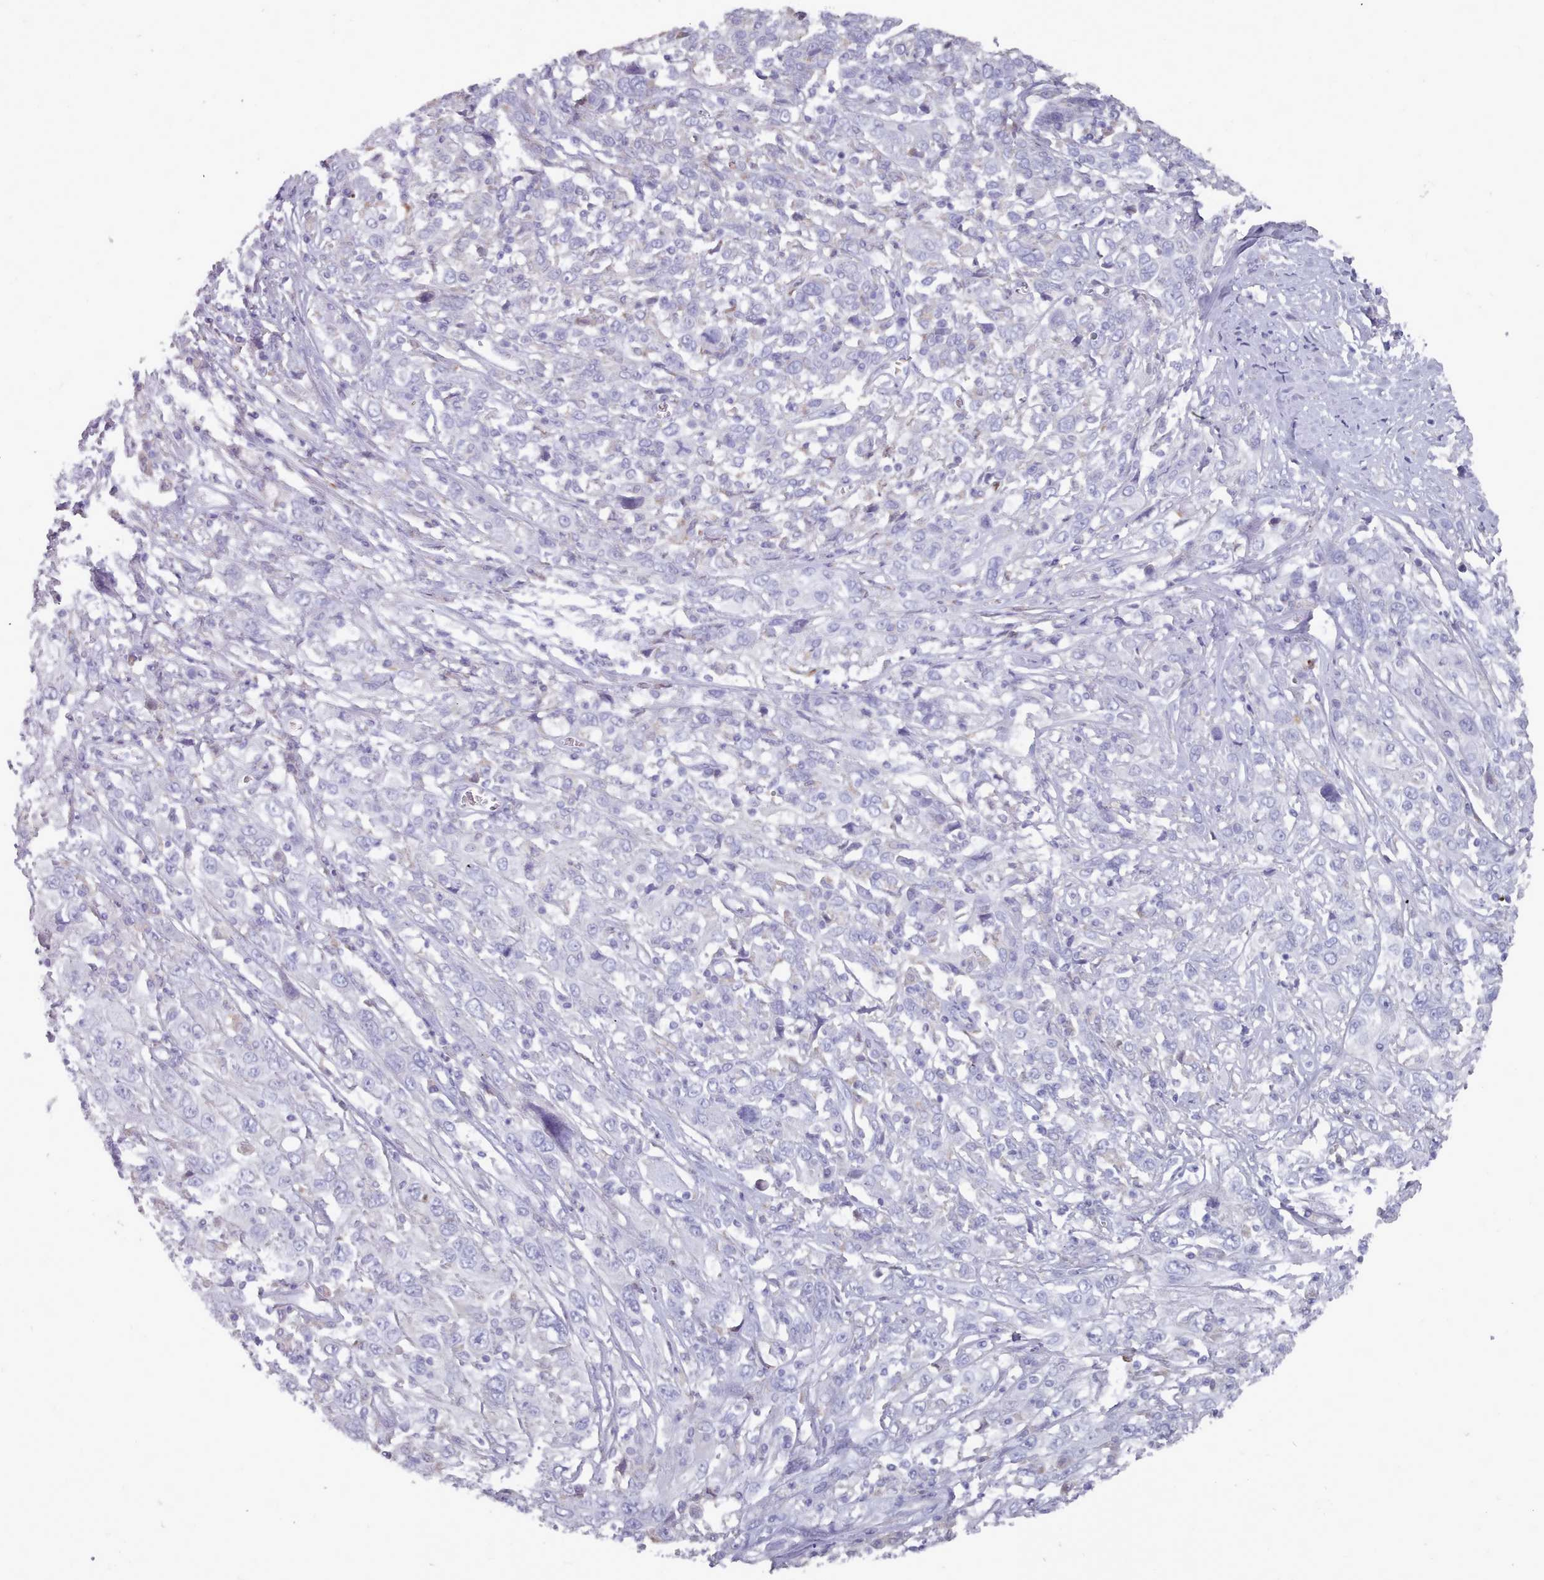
{"staining": {"intensity": "negative", "quantity": "none", "location": "none"}, "tissue": "cervical cancer", "cell_type": "Tumor cells", "image_type": "cancer", "snomed": [{"axis": "morphology", "description": "Squamous cell carcinoma, NOS"}, {"axis": "topography", "description": "Cervix"}], "caption": "Histopathology image shows no protein expression in tumor cells of cervical squamous cell carcinoma tissue. (DAB immunohistochemistry (IHC) with hematoxylin counter stain).", "gene": "OTULINL", "patient": {"sex": "female", "age": 46}}